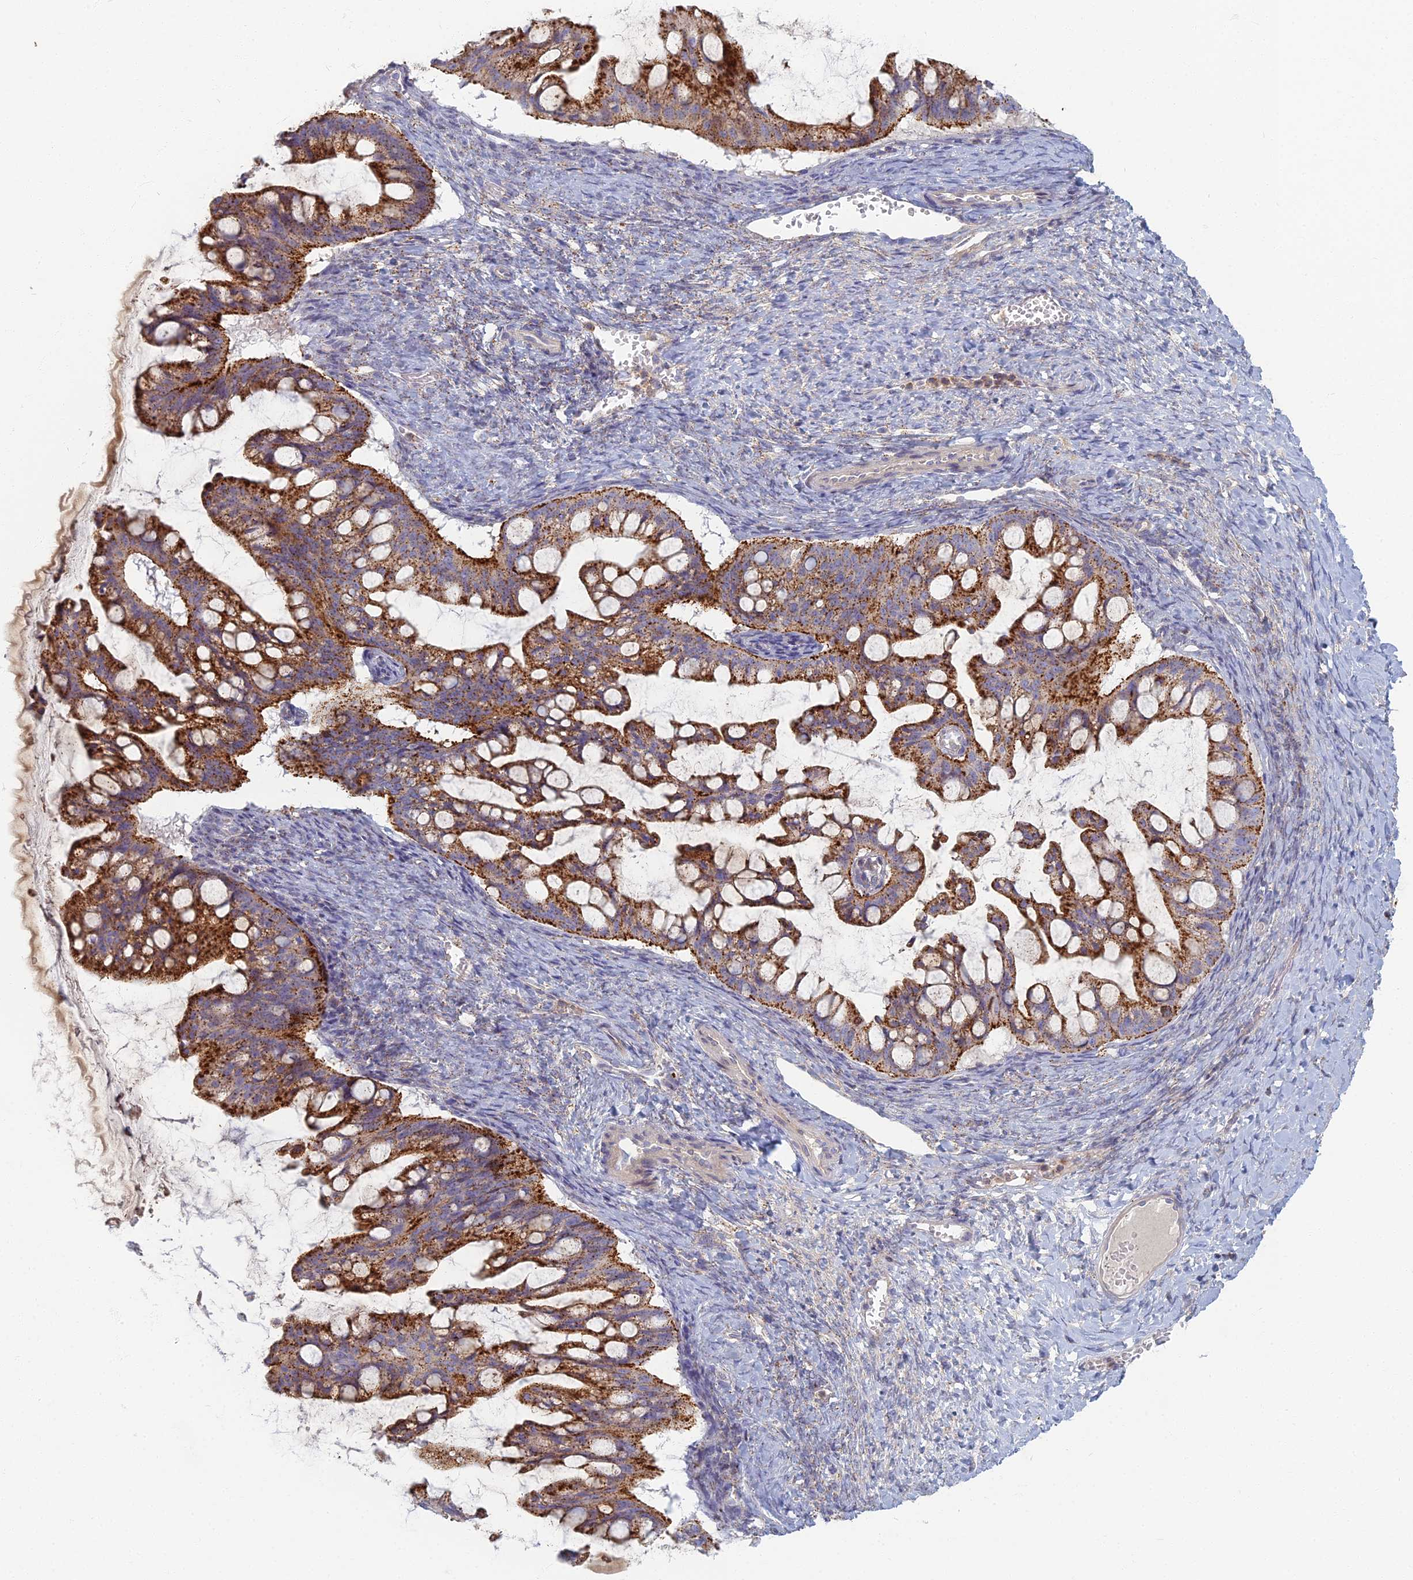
{"staining": {"intensity": "strong", "quantity": ">75%", "location": "cytoplasmic/membranous"}, "tissue": "ovarian cancer", "cell_type": "Tumor cells", "image_type": "cancer", "snomed": [{"axis": "morphology", "description": "Cystadenocarcinoma, mucinous, NOS"}, {"axis": "topography", "description": "Ovary"}], "caption": "Immunohistochemical staining of human mucinous cystadenocarcinoma (ovarian) reveals high levels of strong cytoplasmic/membranous protein staining in about >75% of tumor cells. (brown staining indicates protein expression, while blue staining denotes nuclei).", "gene": "CHMP4B", "patient": {"sex": "female", "age": 73}}